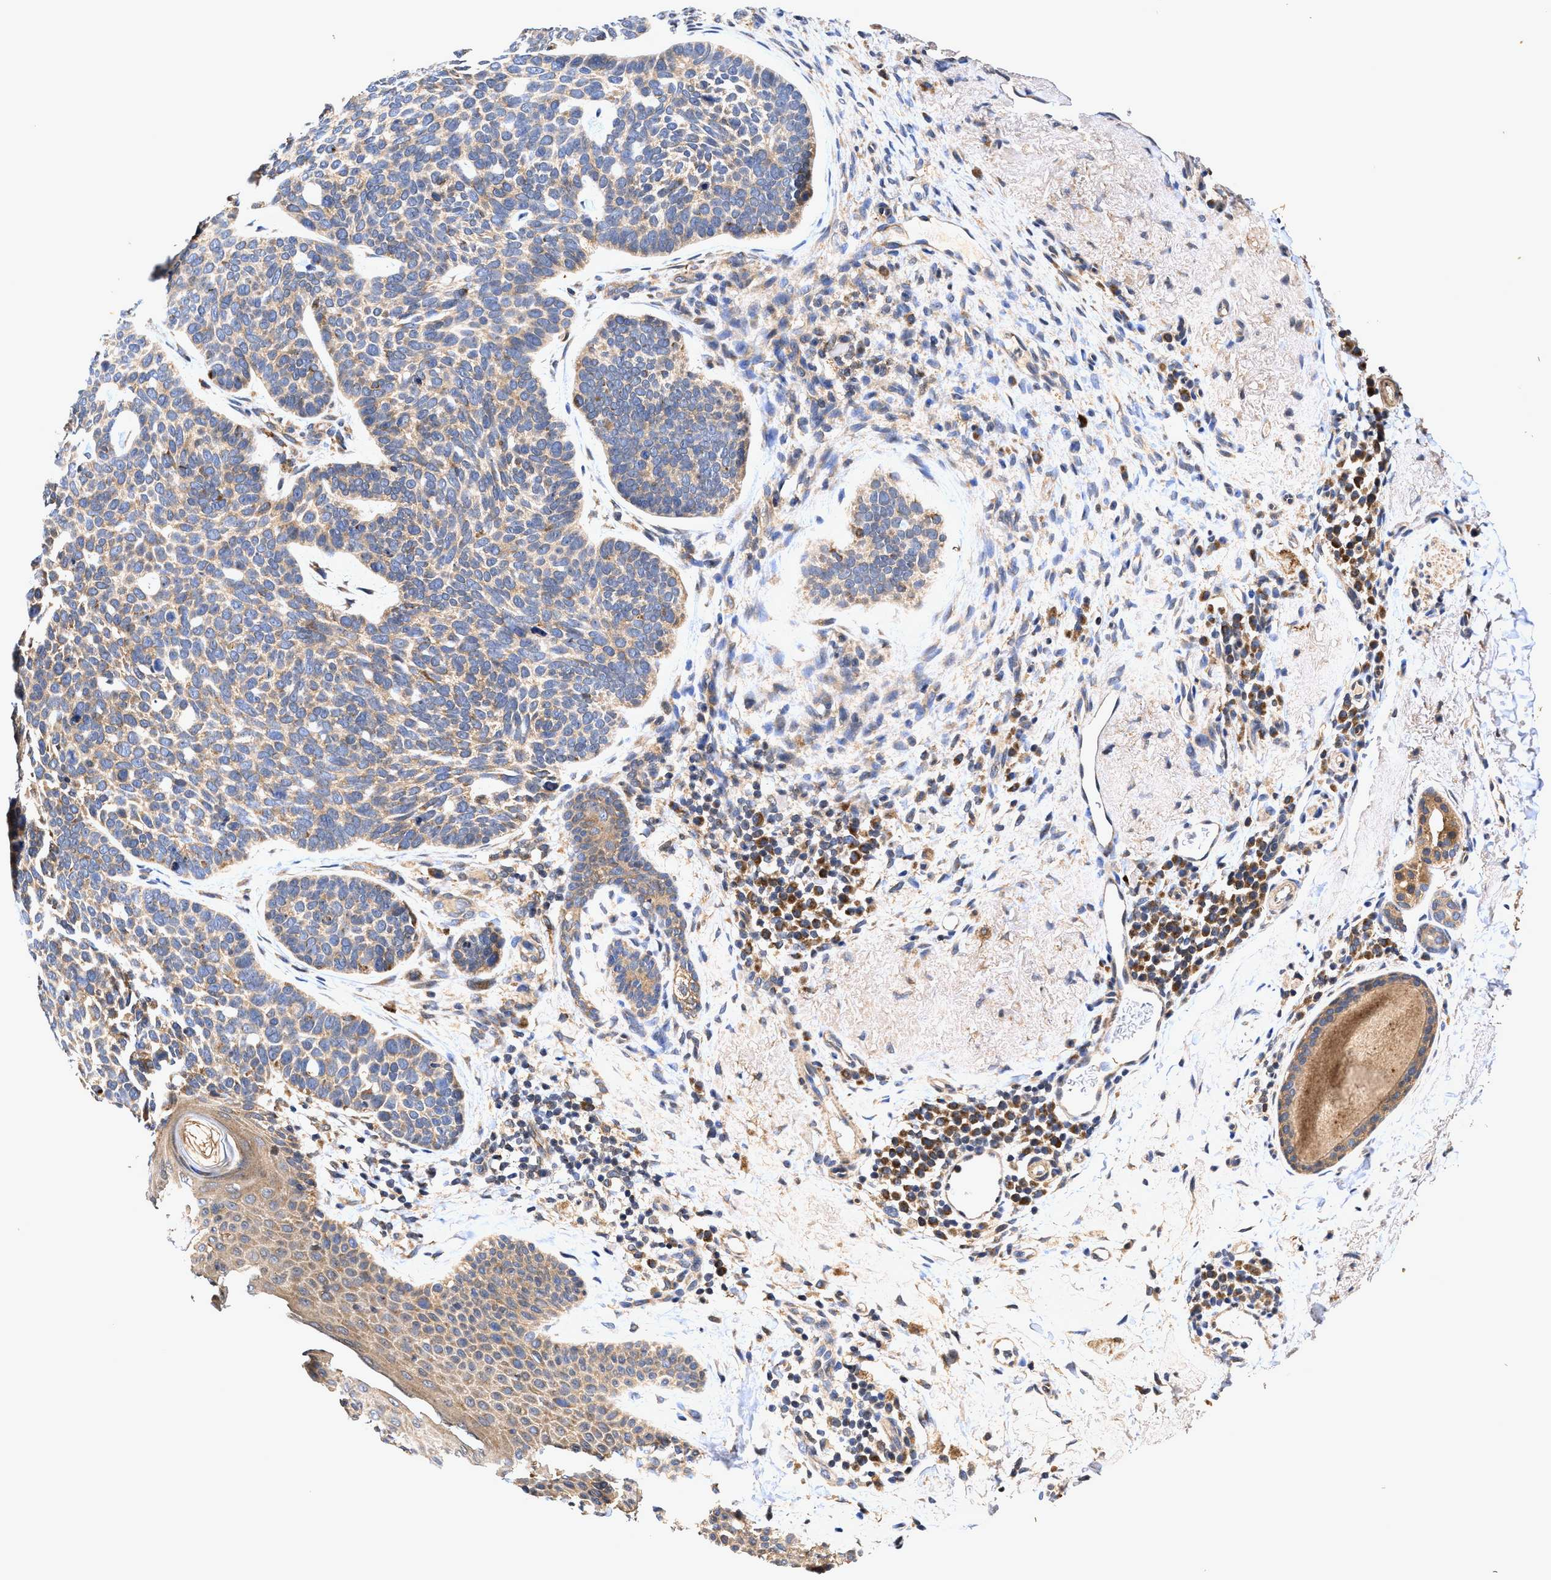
{"staining": {"intensity": "weak", "quantity": ">75%", "location": "cytoplasmic/membranous"}, "tissue": "skin cancer", "cell_type": "Tumor cells", "image_type": "cancer", "snomed": [{"axis": "morphology", "description": "Basal cell carcinoma"}, {"axis": "topography", "description": "Skin"}, {"axis": "topography", "description": "Skin of head"}], "caption": "An IHC micrograph of tumor tissue is shown. Protein staining in brown highlights weak cytoplasmic/membranous positivity in skin cancer (basal cell carcinoma) within tumor cells.", "gene": "EFNA4", "patient": {"sex": "female", "age": 85}}